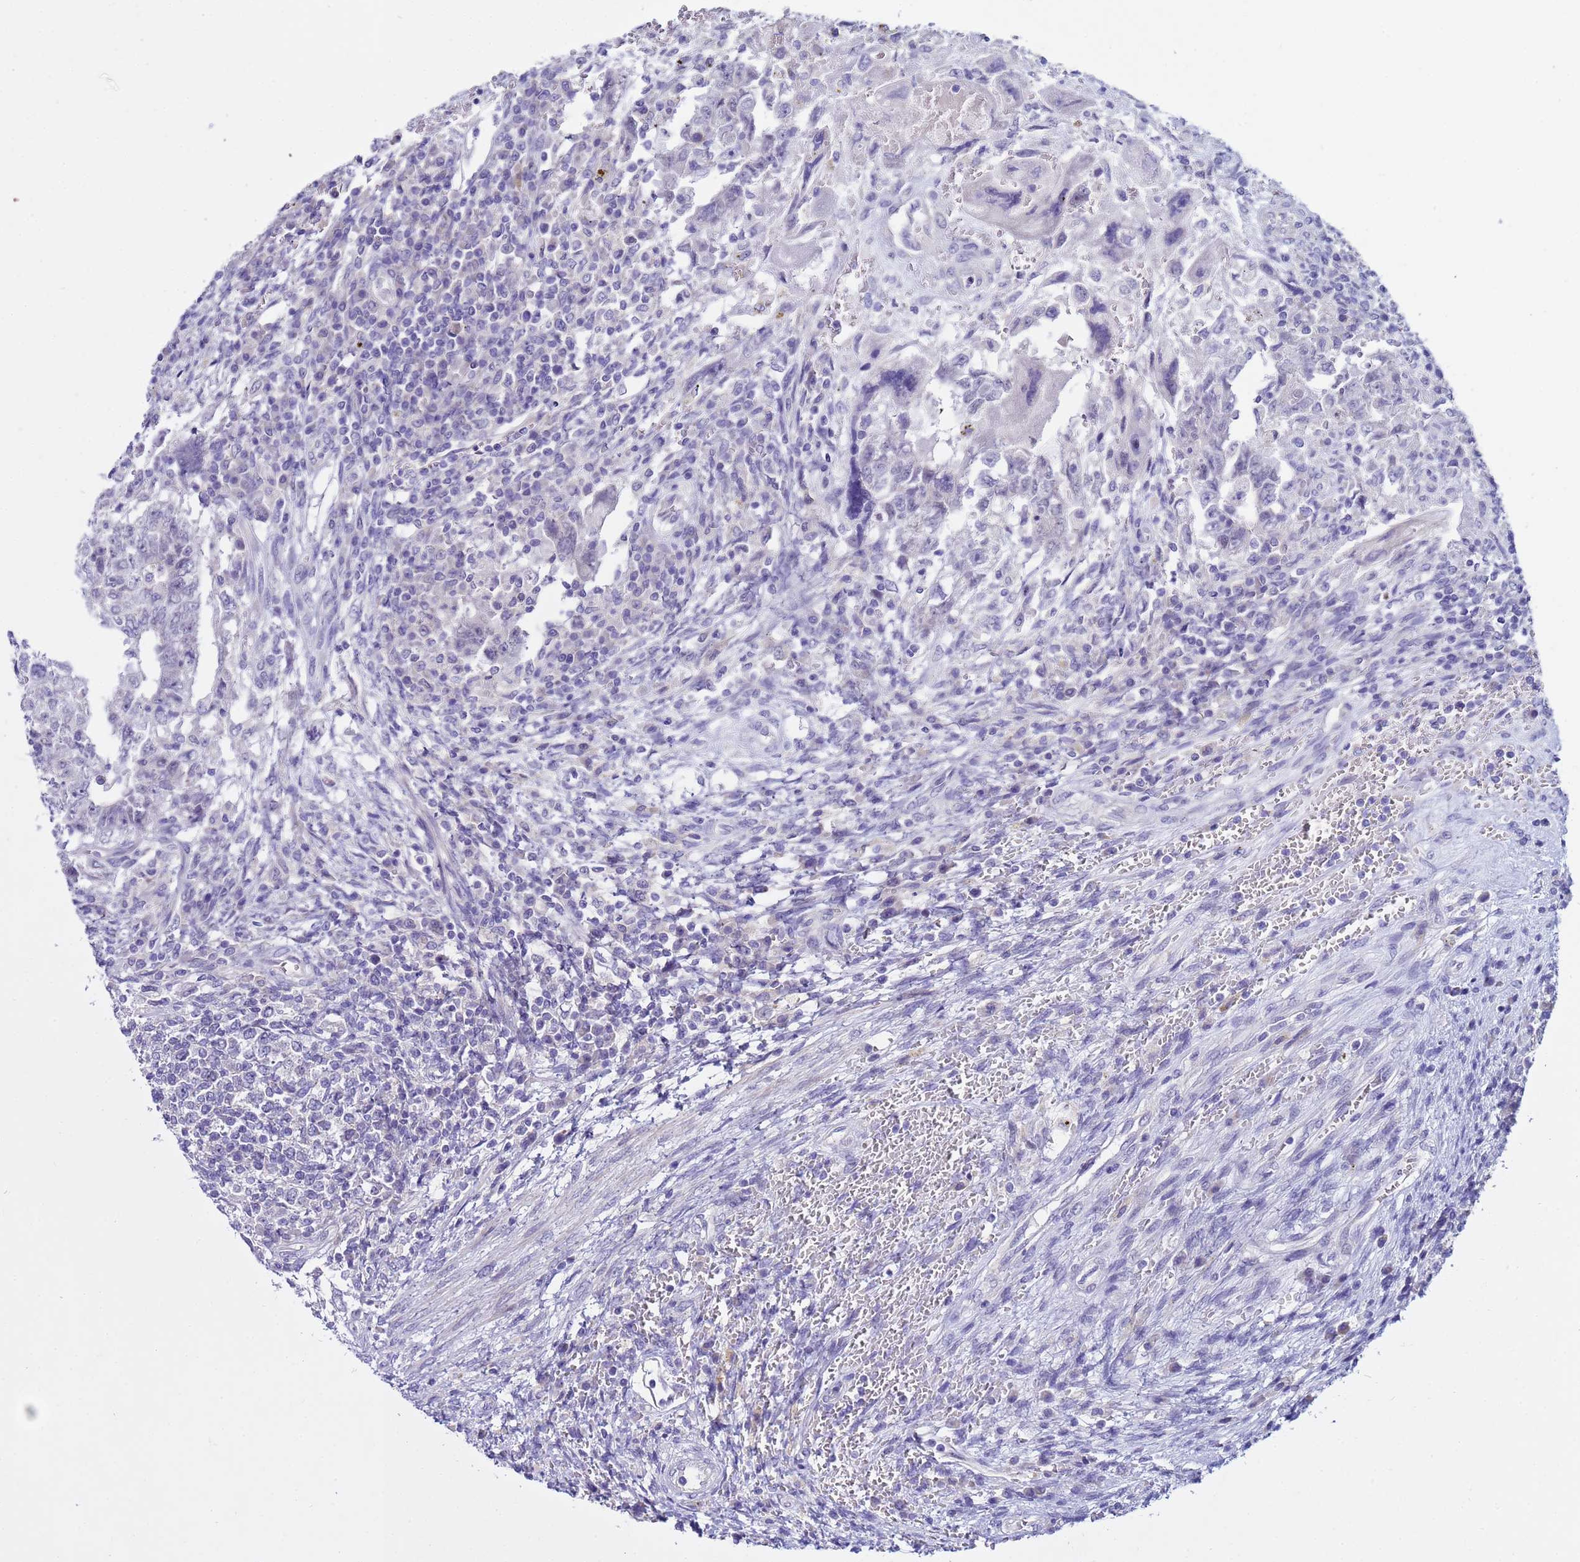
{"staining": {"intensity": "negative", "quantity": "none", "location": "none"}, "tissue": "testis cancer", "cell_type": "Tumor cells", "image_type": "cancer", "snomed": [{"axis": "morphology", "description": "Carcinoma, Embryonal, NOS"}, {"axis": "topography", "description": "Testis"}], "caption": "A micrograph of human testis embryonal carcinoma is negative for staining in tumor cells.", "gene": "IGSF11", "patient": {"sex": "male", "age": 26}}